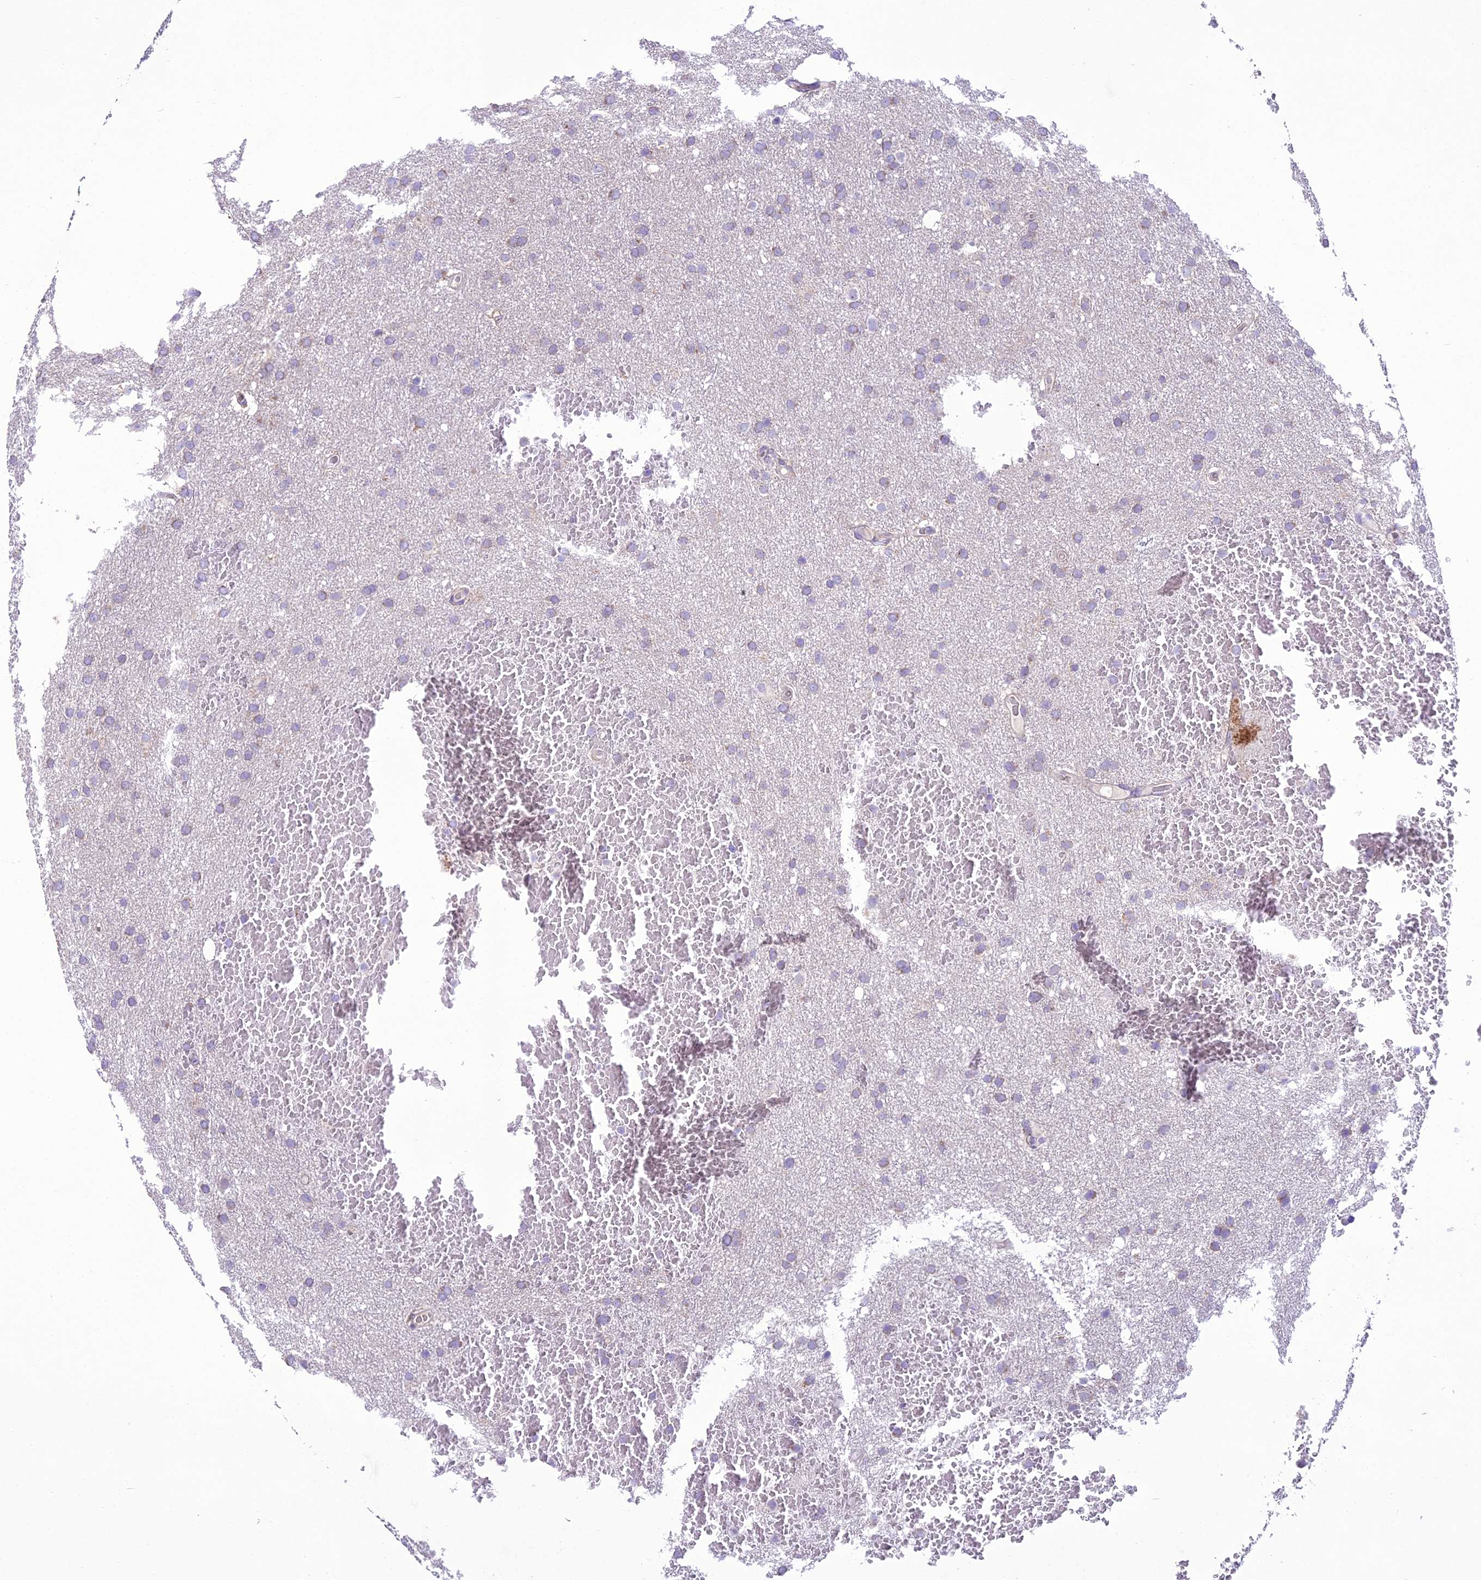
{"staining": {"intensity": "negative", "quantity": "none", "location": "none"}, "tissue": "glioma", "cell_type": "Tumor cells", "image_type": "cancer", "snomed": [{"axis": "morphology", "description": "Glioma, malignant, High grade"}, {"axis": "topography", "description": "Cerebral cortex"}], "caption": "This is an IHC image of human glioma. There is no positivity in tumor cells.", "gene": "SCRT1", "patient": {"sex": "female", "age": 36}}